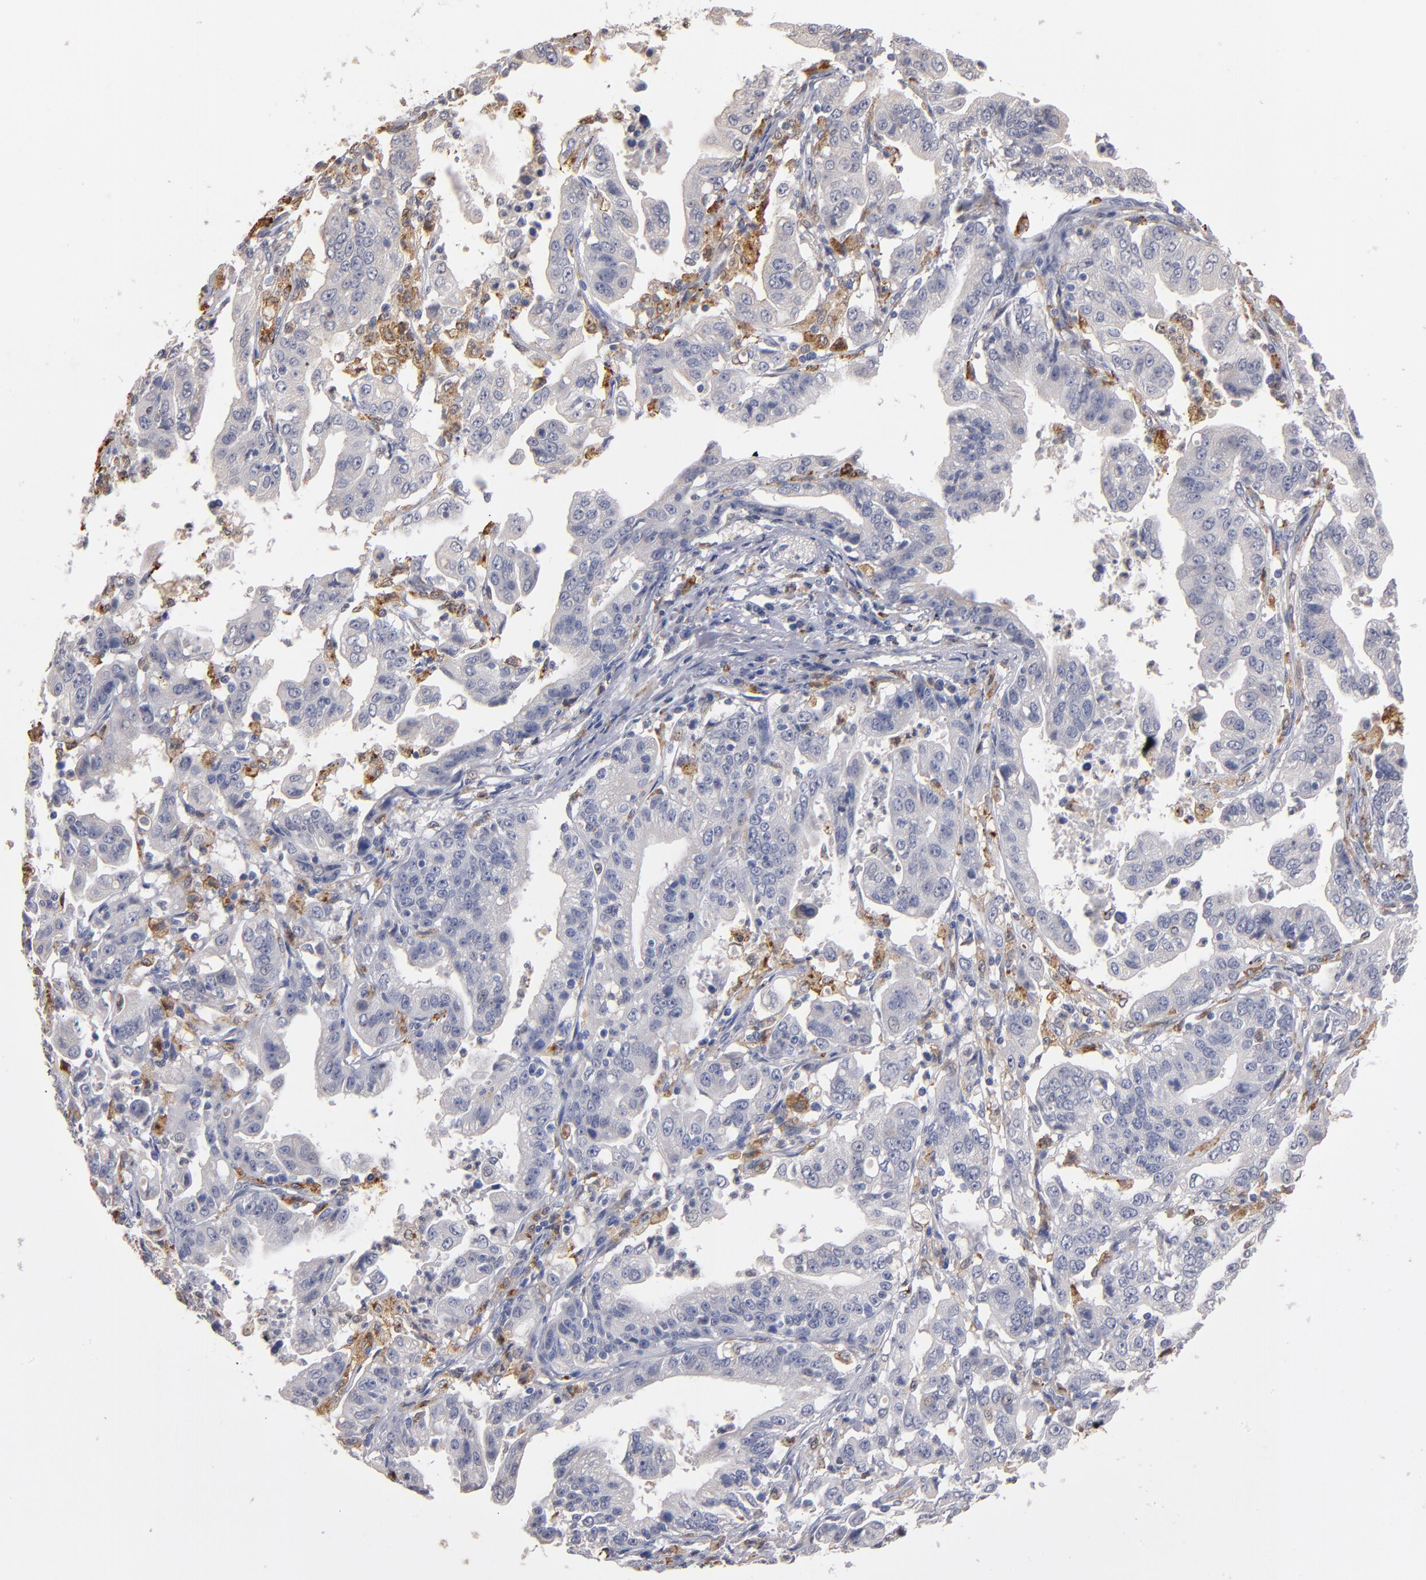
{"staining": {"intensity": "negative", "quantity": "none", "location": "none"}, "tissue": "stomach cancer", "cell_type": "Tumor cells", "image_type": "cancer", "snomed": [{"axis": "morphology", "description": "Adenocarcinoma, NOS"}, {"axis": "topography", "description": "Stomach, upper"}], "caption": "Image shows no significant protein expression in tumor cells of stomach cancer.", "gene": "SELP", "patient": {"sex": "female", "age": 50}}